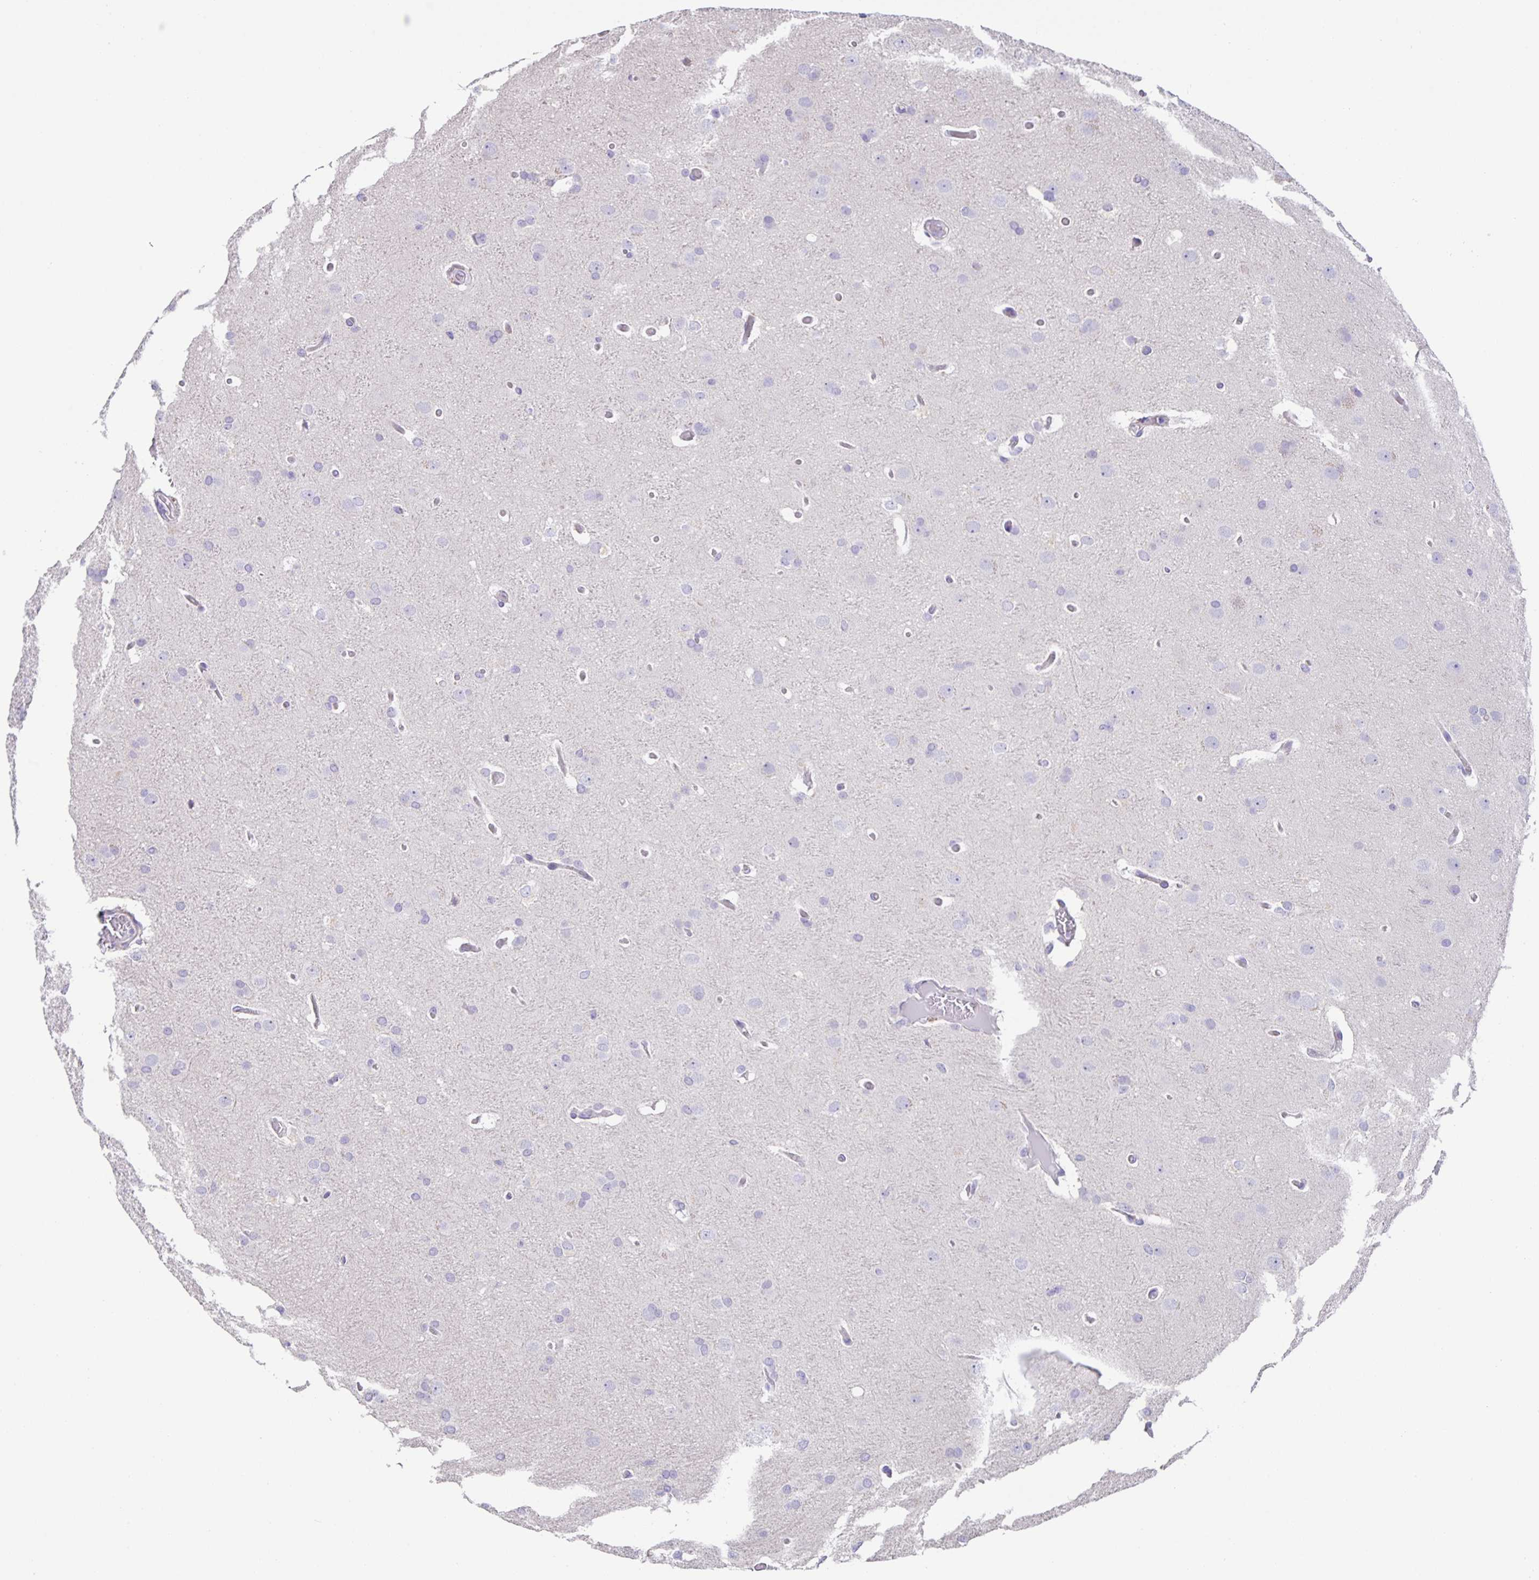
{"staining": {"intensity": "negative", "quantity": "none", "location": "none"}, "tissue": "glioma", "cell_type": "Tumor cells", "image_type": "cancer", "snomed": [{"axis": "morphology", "description": "Glioma, malignant, High grade"}, {"axis": "topography", "description": "Brain"}], "caption": "Malignant high-grade glioma was stained to show a protein in brown. There is no significant expression in tumor cells.", "gene": "PRR36", "patient": {"sex": "male", "age": 53}}